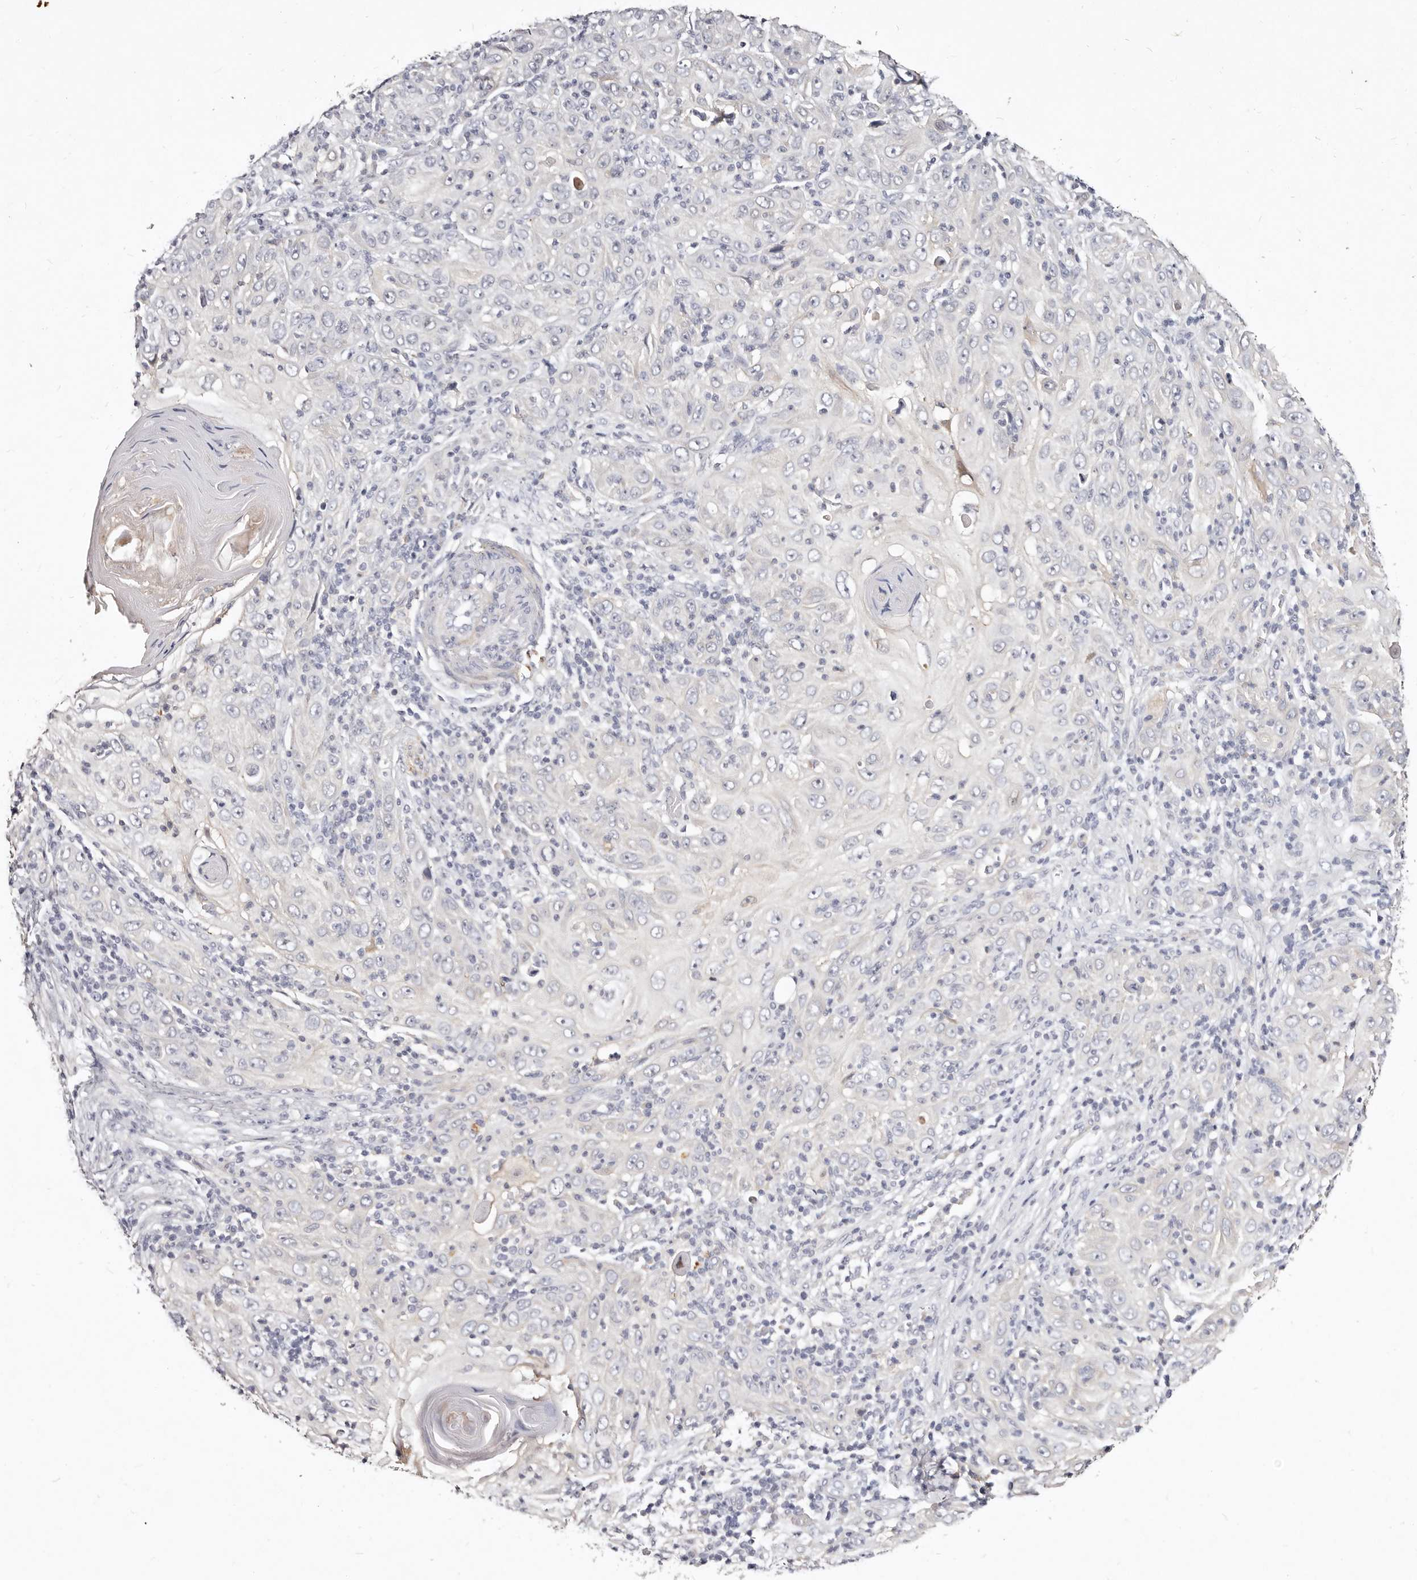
{"staining": {"intensity": "negative", "quantity": "none", "location": "none"}, "tissue": "skin cancer", "cell_type": "Tumor cells", "image_type": "cancer", "snomed": [{"axis": "morphology", "description": "Squamous cell carcinoma, NOS"}, {"axis": "topography", "description": "Skin"}], "caption": "This is a photomicrograph of immunohistochemistry staining of squamous cell carcinoma (skin), which shows no staining in tumor cells.", "gene": "MRPS33", "patient": {"sex": "female", "age": 88}}